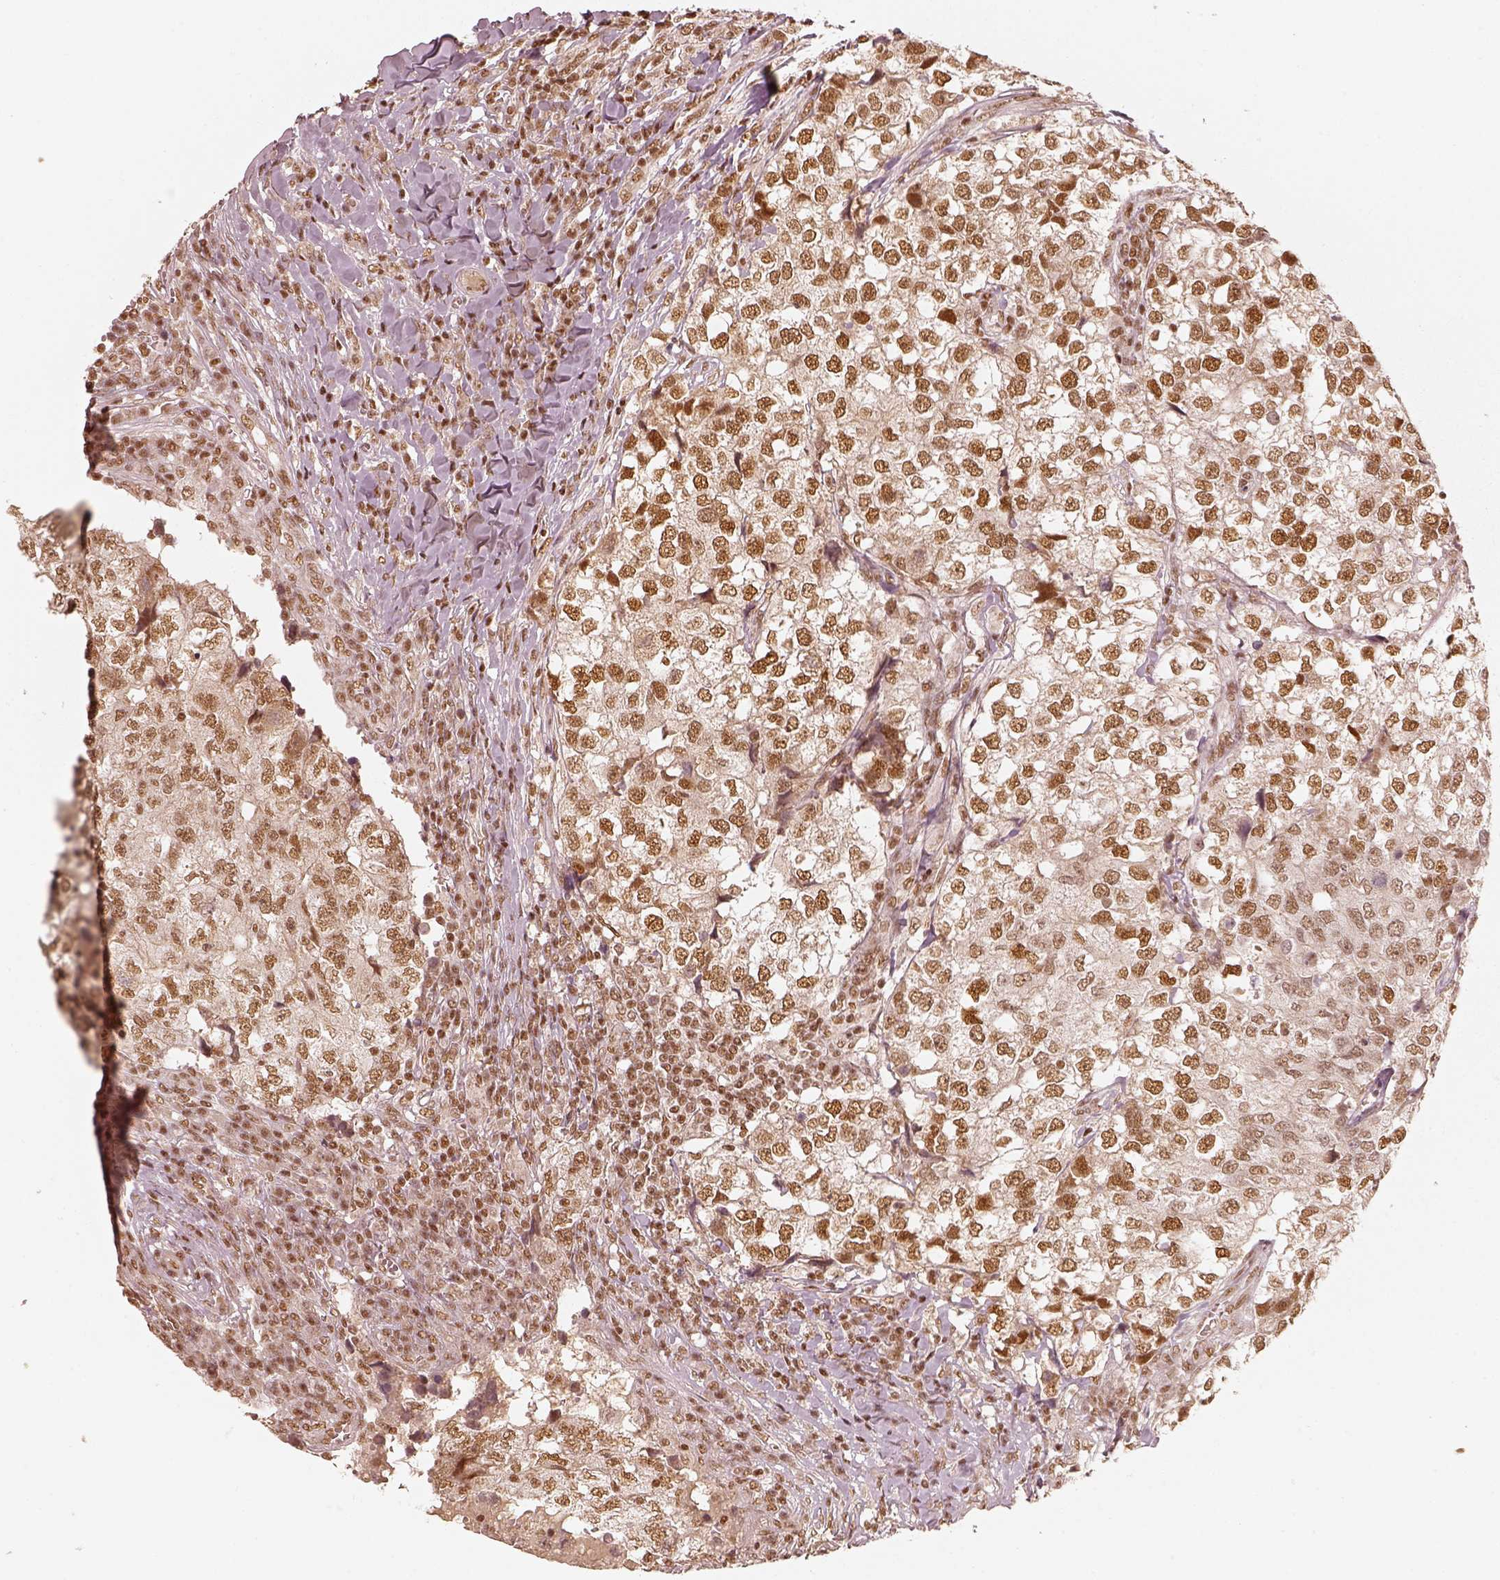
{"staining": {"intensity": "moderate", "quantity": ">75%", "location": "nuclear"}, "tissue": "breast cancer", "cell_type": "Tumor cells", "image_type": "cancer", "snomed": [{"axis": "morphology", "description": "Duct carcinoma"}, {"axis": "topography", "description": "Breast"}], "caption": "An IHC micrograph of neoplastic tissue is shown. Protein staining in brown shows moderate nuclear positivity in breast cancer (intraductal carcinoma) within tumor cells. The staining is performed using DAB (3,3'-diaminobenzidine) brown chromogen to label protein expression. The nuclei are counter-stained blue using hematoxylin.", "gene": "GMEB2", "patient": {"sex": "female", "age": 30}}